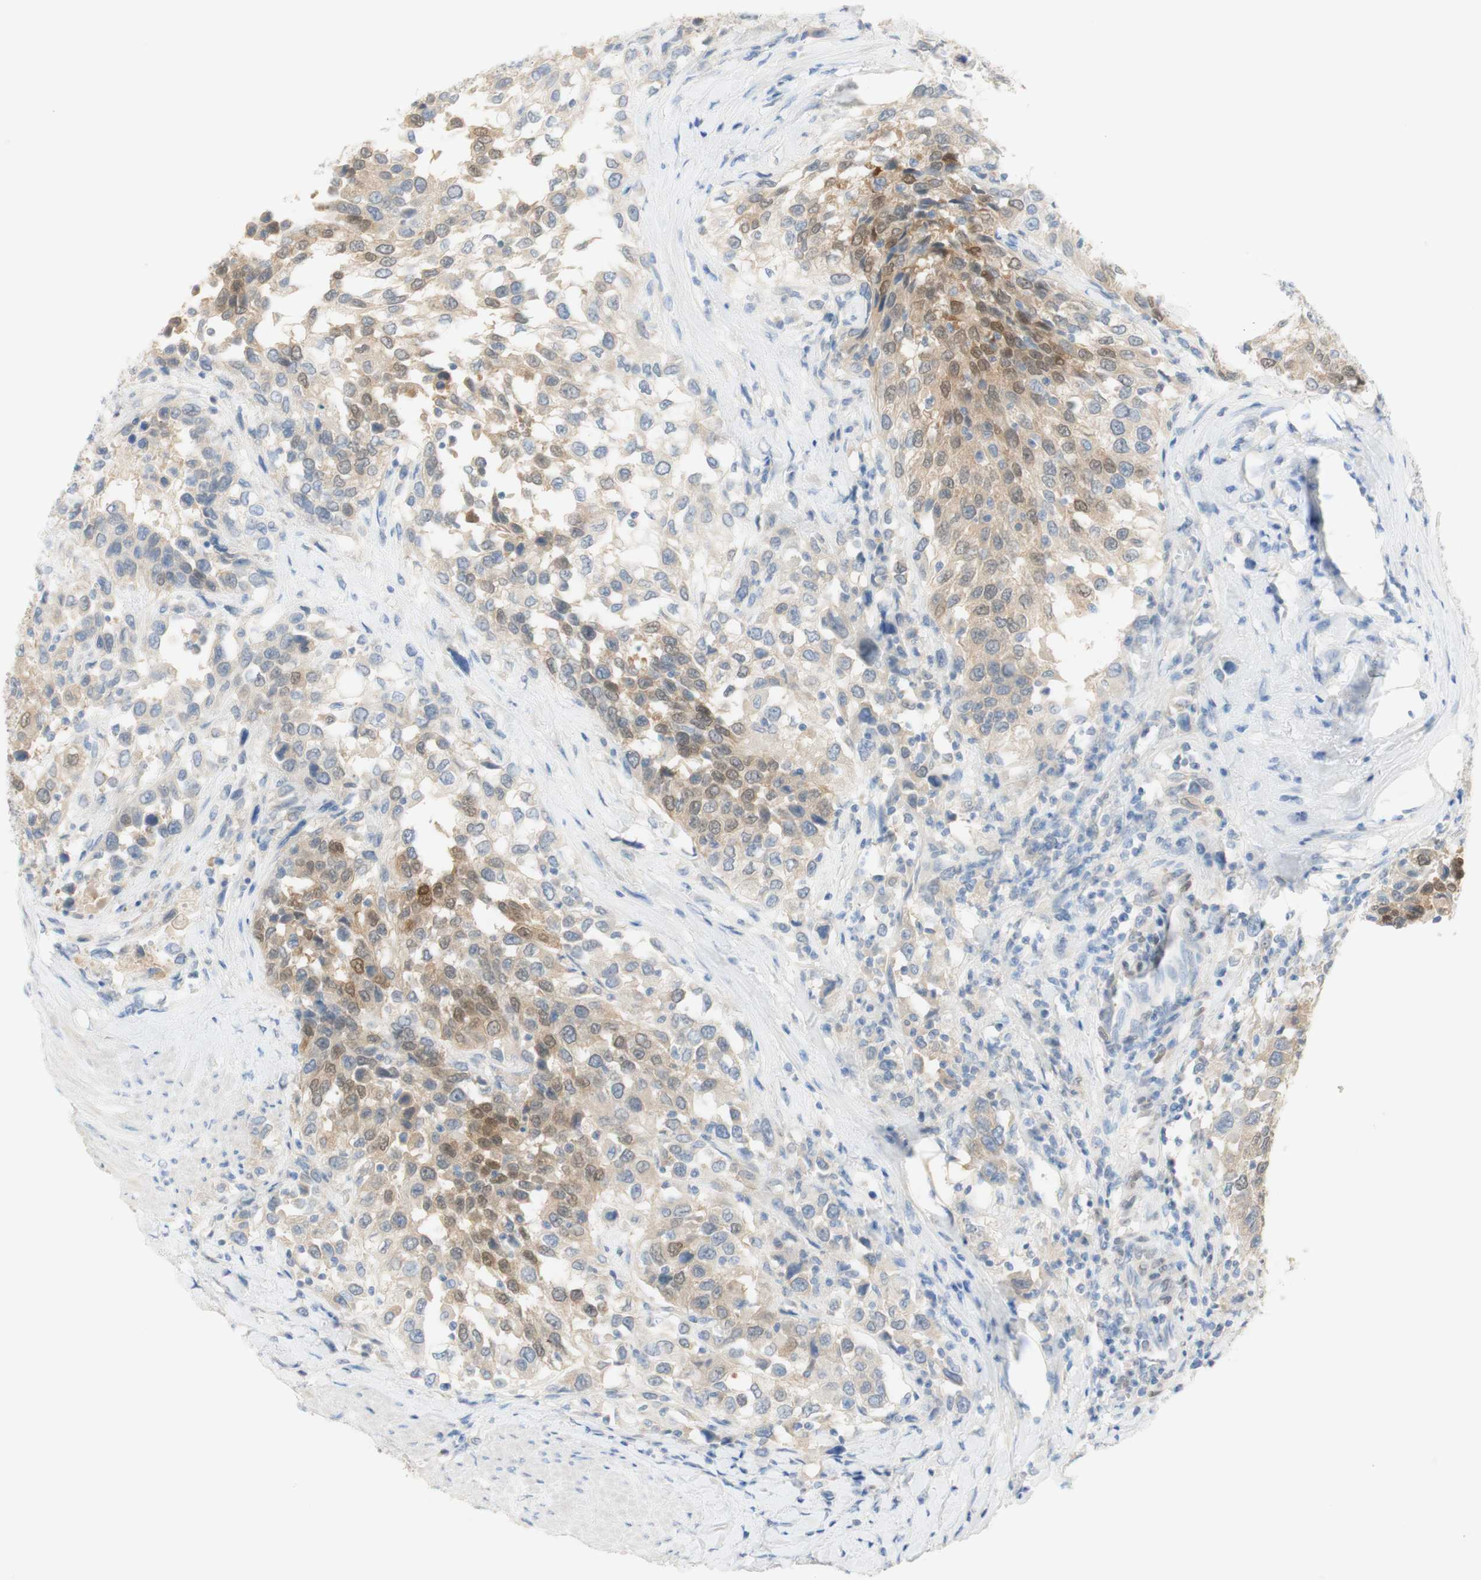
{"staining": {"intensity": "weak", "quantity": ">75%", "location": "cytoplasmic/membranous,nuclear"}, "tissue": "urothelial cancer", "cell_type": "Tumor cells", "image_type": "cancer", "snomed": [{"axis": "morphology", "description": "Urothelial carcinoma, High grade"}, {"axis": "topography", "description": "Urinary bladder"}], "caption": "Immunohistochemical staining of human urothelial cancer exhibits low levels of weak cytoplasmic/membranous and nuclear positivity in about >75% of tumor cells.", "gene": "SELENBP1", "patient": {"sex": "female", "age": 80}}